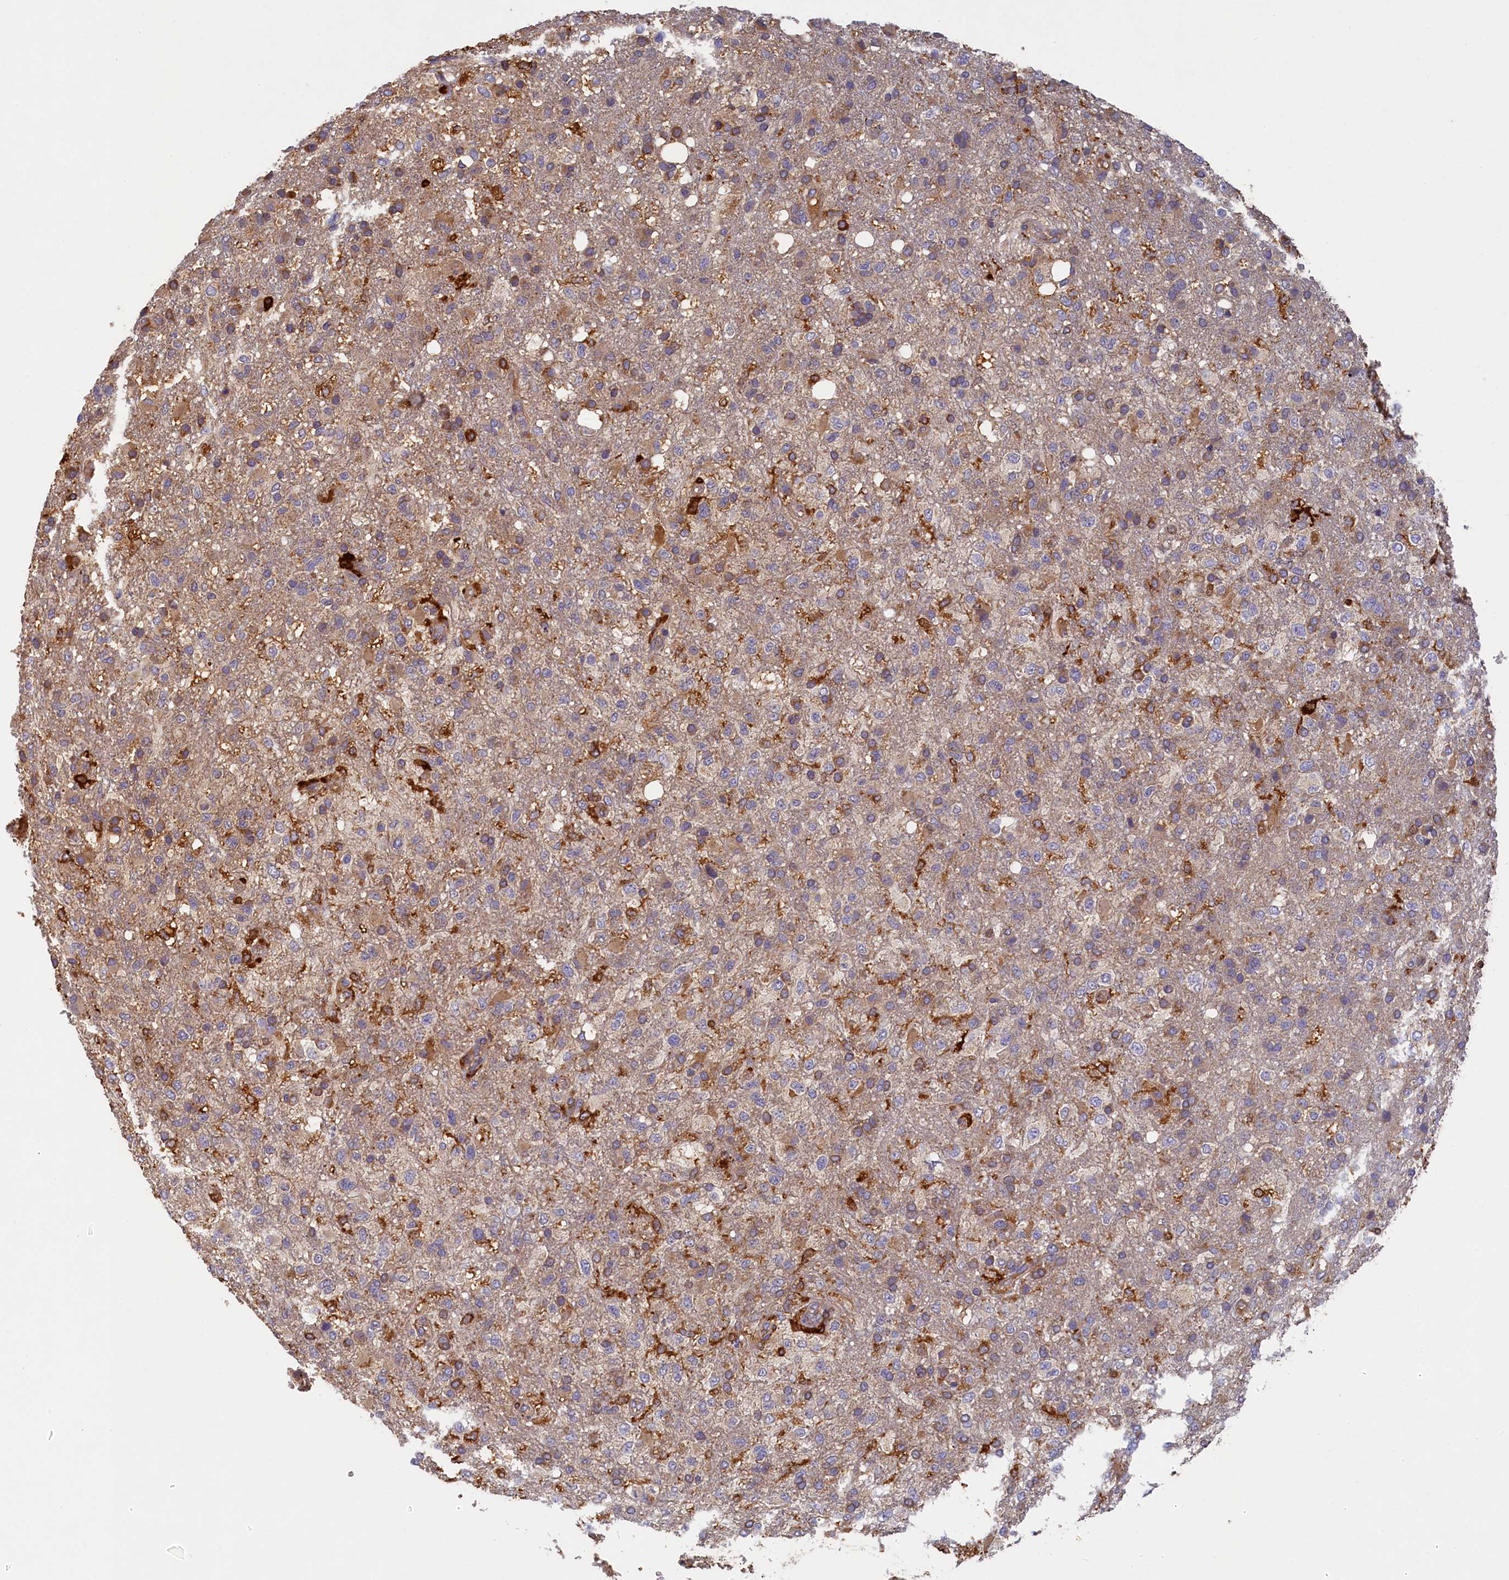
{"staining": {"intensity": "moderate", "quantity": "<25%", "location": "cytoplasmic/membranous"}, "tissue": "glioma", "cell_type": "Tumor cells", "image_type": "cancer", "snomed": [{"axis": "morphology", "description": "Glioma, malignant, High grade"}, {"axis": "topography", "description": "Brain"}], "caption": "Tumor cells show low levels of moderate cytoplasmic/membranous staining in about <25% of cells in glioma. The protein is stained brown, and the nuclei are stained in blue (DAB IHC with brightfield microscopy, high magnification).", "gene": "SEC31B", "patient": {"sex": "female", "age": 74}}